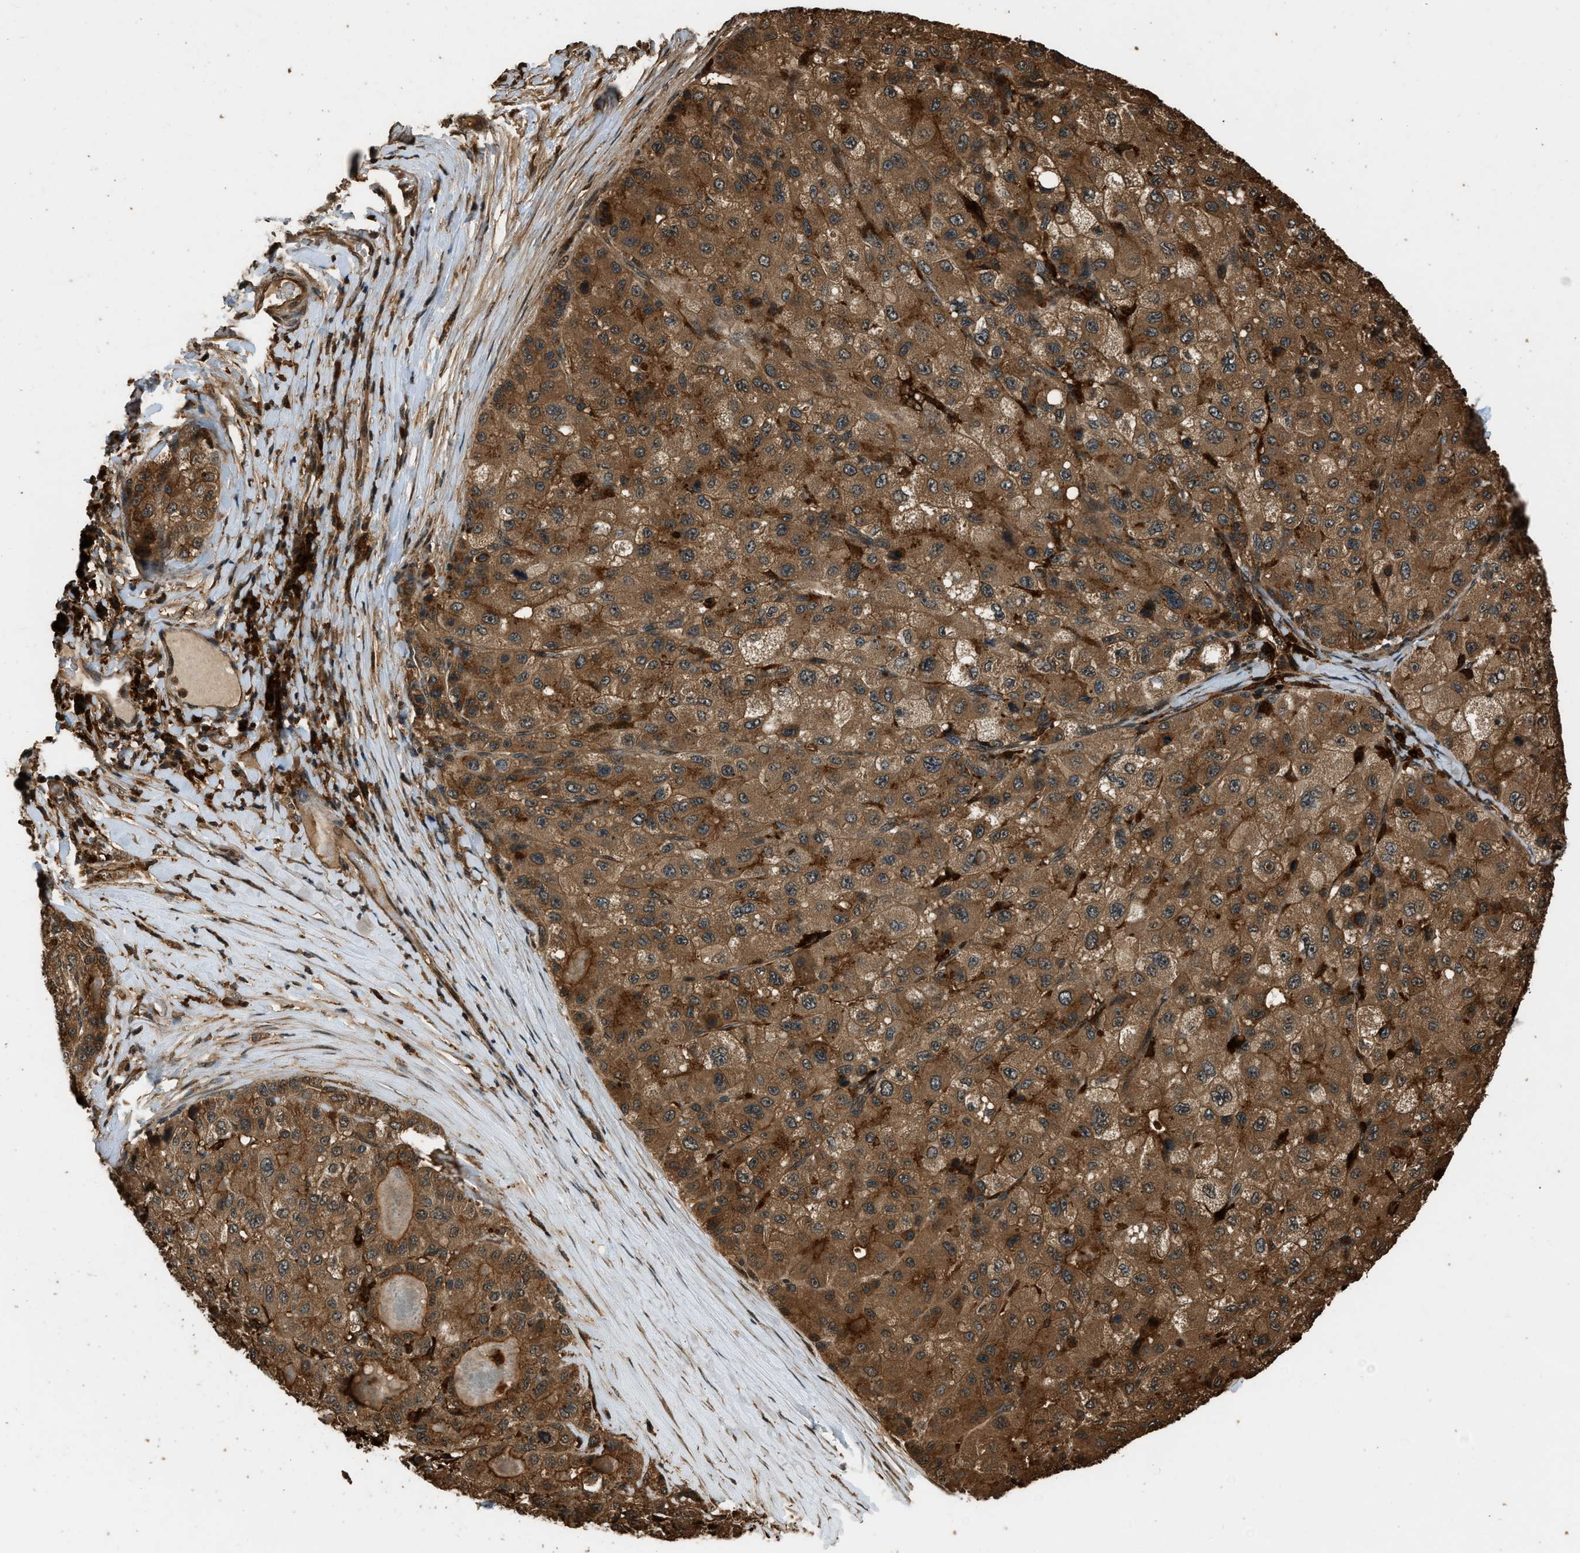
{"staining": {"intensity": "moderate", "quantity": ">75%", "location": "cytoplasmic/membranous"}, "tissue": "liver cancer", "cell_type": "Tumor cells", "image_type": "cancer", "snomed": [{"axis": "morphology", "description": "Carcinoma, Hepatocellular, NOS"}, {"axis": "topography", "description": "Liver"}], "caption": "Immunohistochemical staining of liver cancer (hepatocellular carcinoma) reveals moderate cytoplasmic/membranous protein positivity in approximately >75% of tumor cells.", "gene": "RAP2A", "patient": {"sex": "male", "age": 80}}